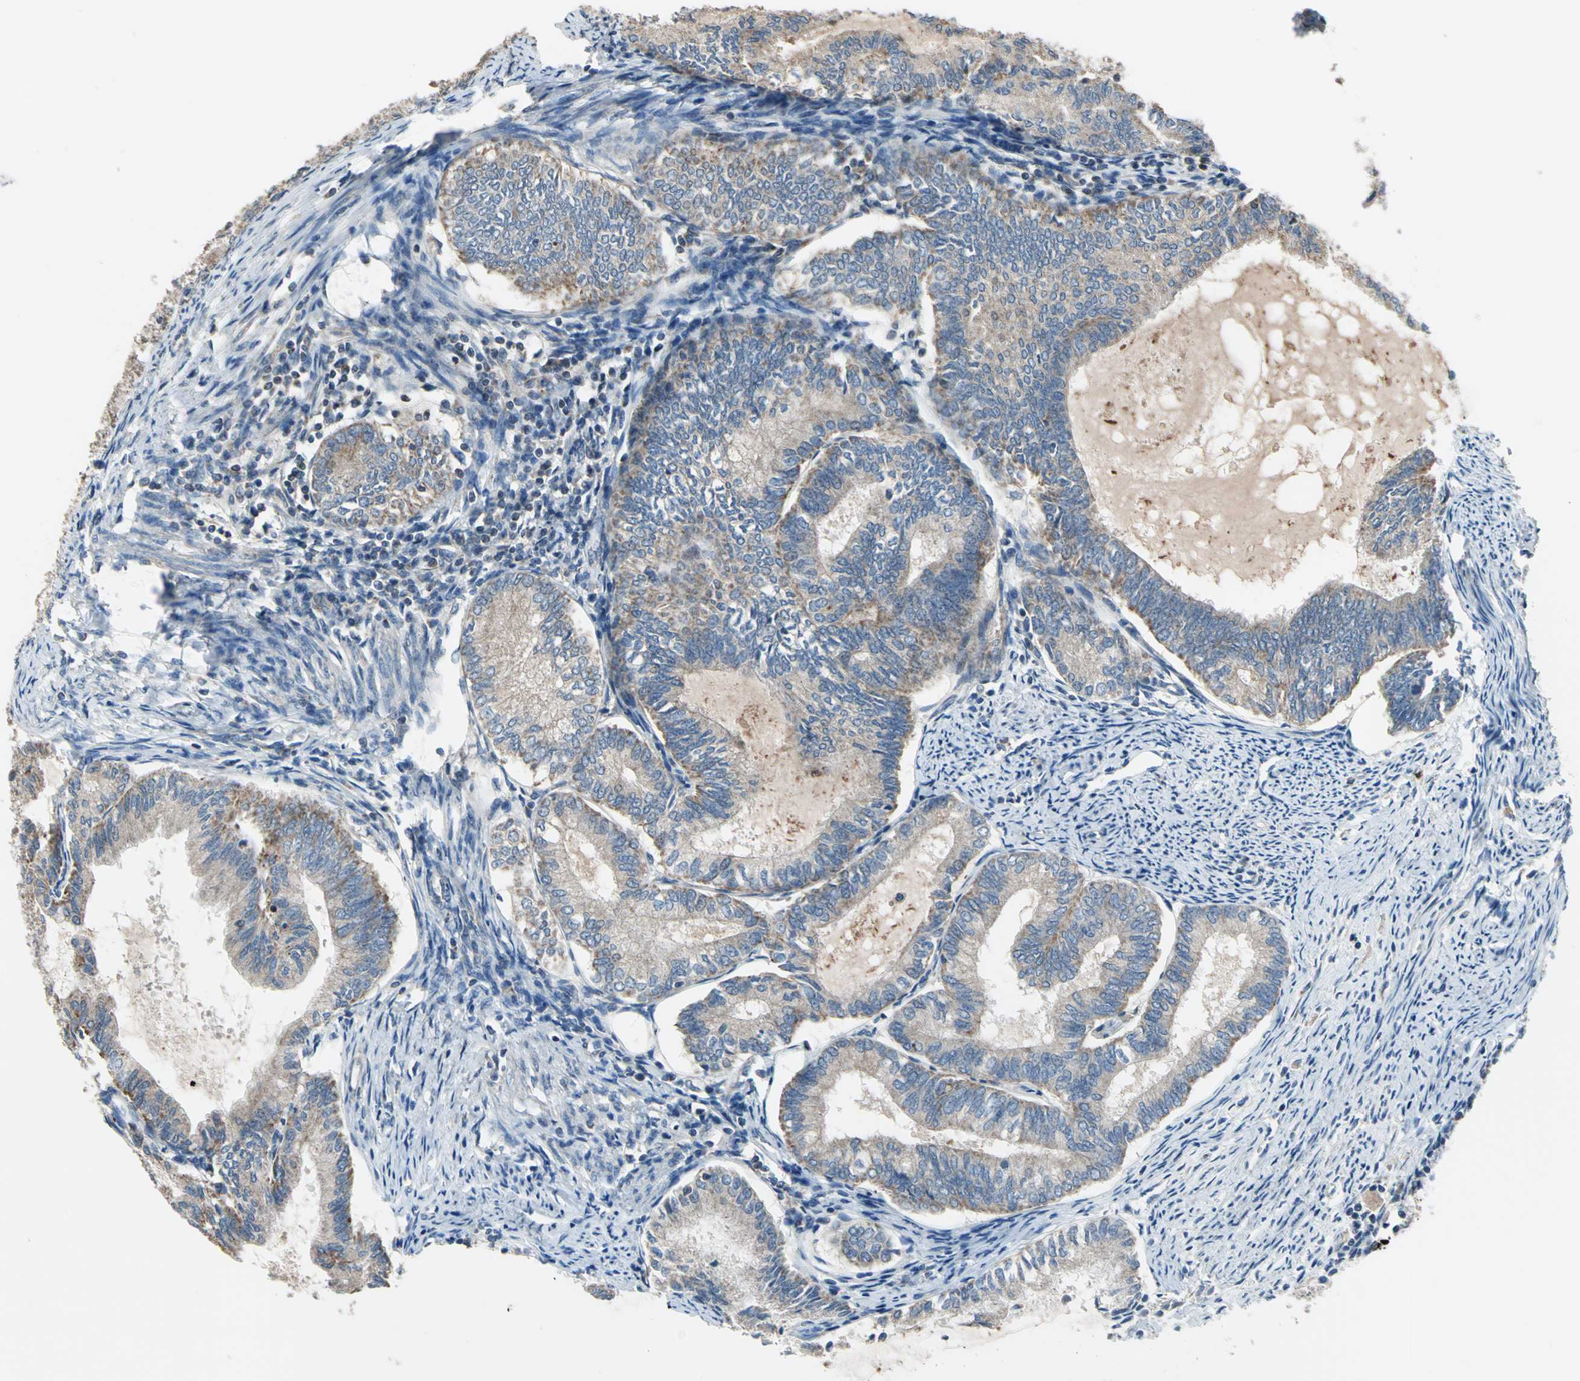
{"staining": {"intensity": "moderate", "quantity": ">75%", "location": "cytoplasmic/membranous"}, "tissue": "endometrial cancer", "cell_type": "Tumor cells", "image_type": "cancer", "snomed": [{"axis": "morphology", "description": "Adenocarcinoma, NOS"}, {"axis": "topography", "description": "Endometrium"}], "caption": "Immunohistochemical staining of human endometrial cancer displays medium levels of moderate cytoplasmic/membranous protein positivity in about >75% of tumor cells.", "gene": "TRAK1", "patient": {"sex": "female", "age": 86}}